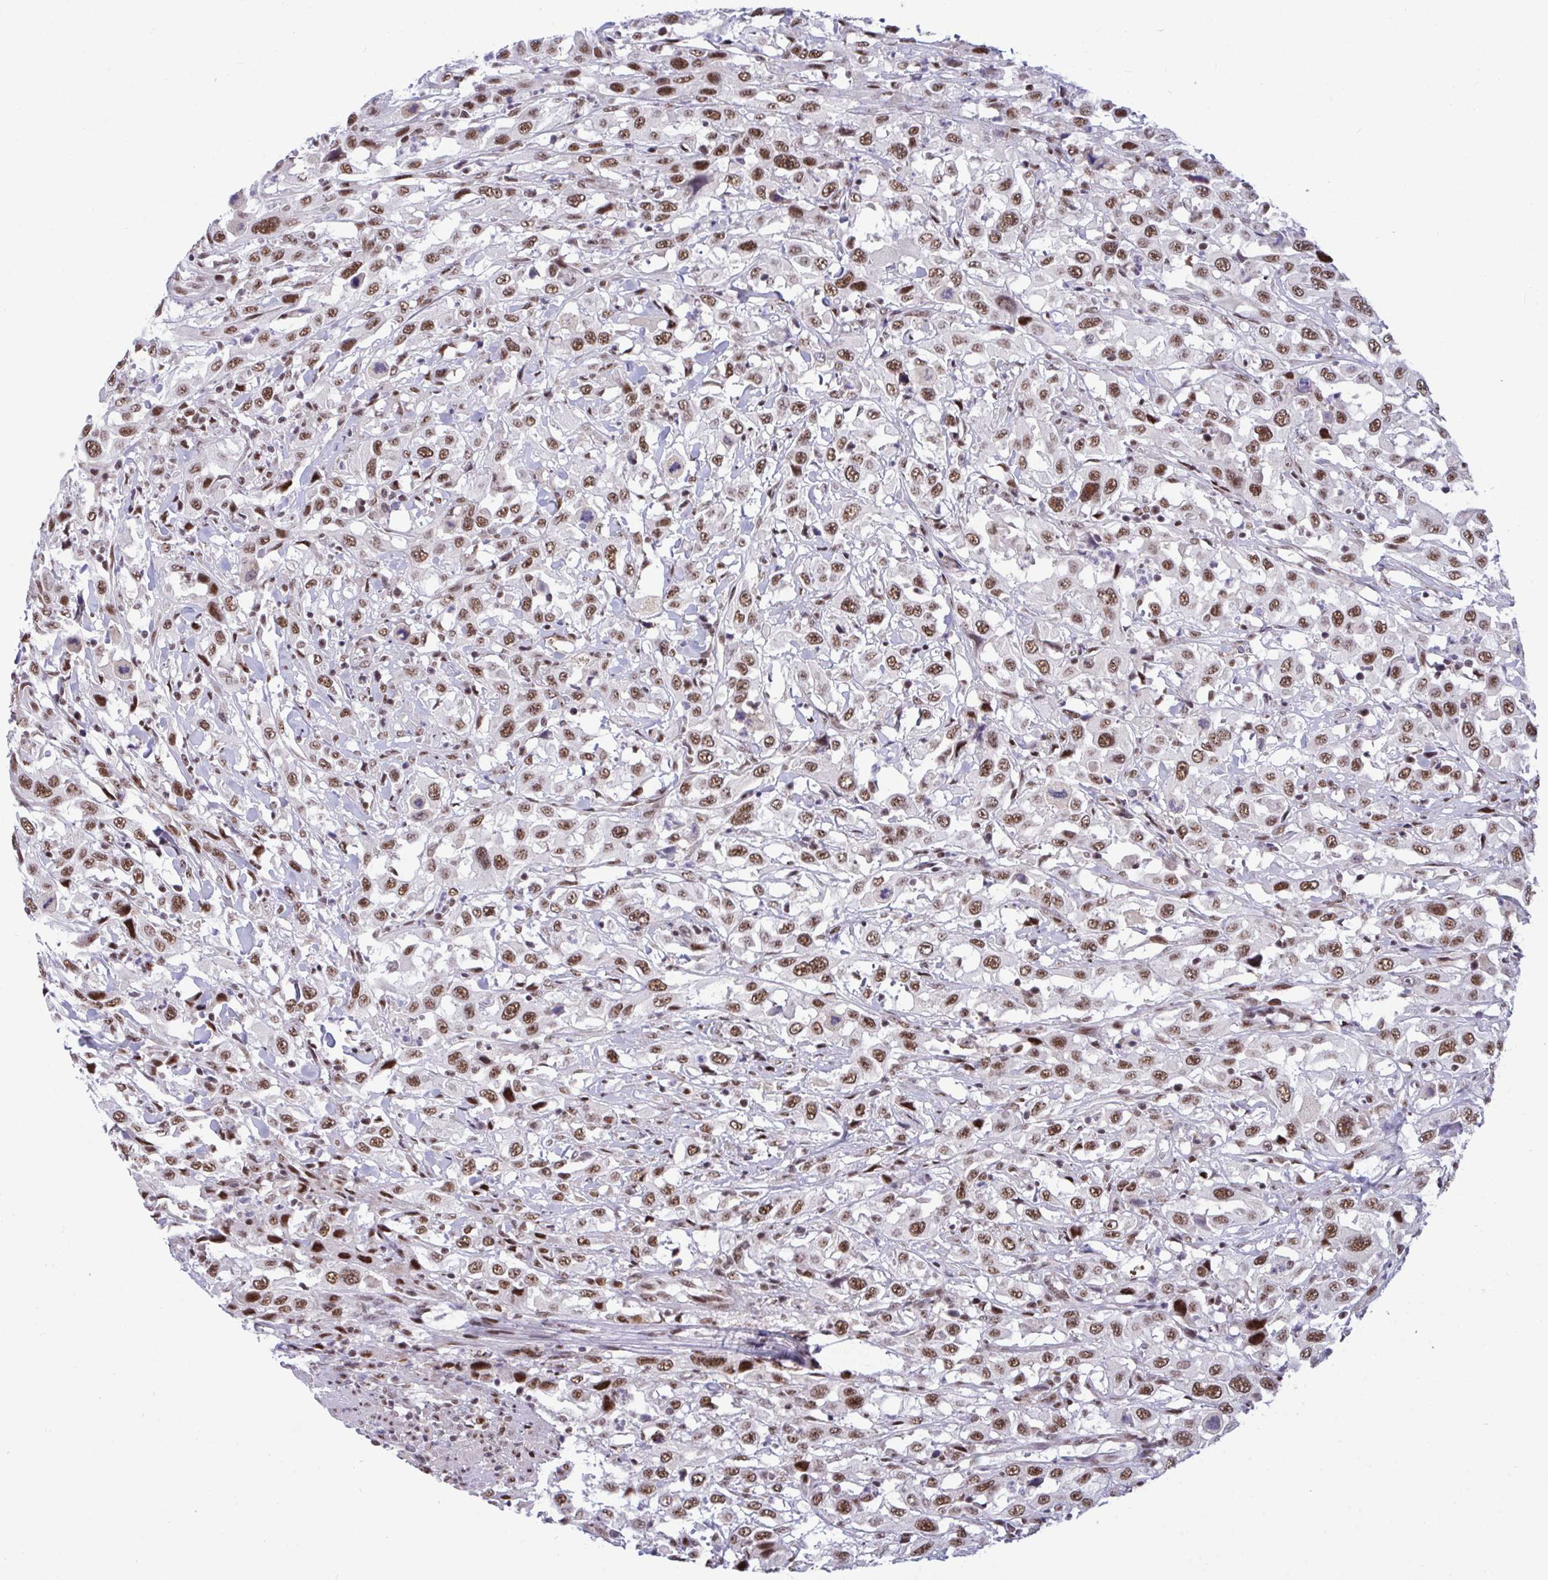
{"staining": {"intensity": "moderate", "quantity": ">75%", "location": "nuclear"}, "tissue": "urothelial cancer", "cell_type": "Tumor cells", "image_type": "cancer", "snomed": [{"axis": "morphology", "description": "Urothelial carcinoma, High grade"}, {"axis": "topography", "description": "Urinary bladder"}], "caption": "Immunohistochemical staining of human urothelial carcinoma (high-grade) shows medium levels of moderate nuclear protein positivity in about >75% of tumor cells.", "gene": "WBP11", "patient": {"sex": "male", "age": 61}}